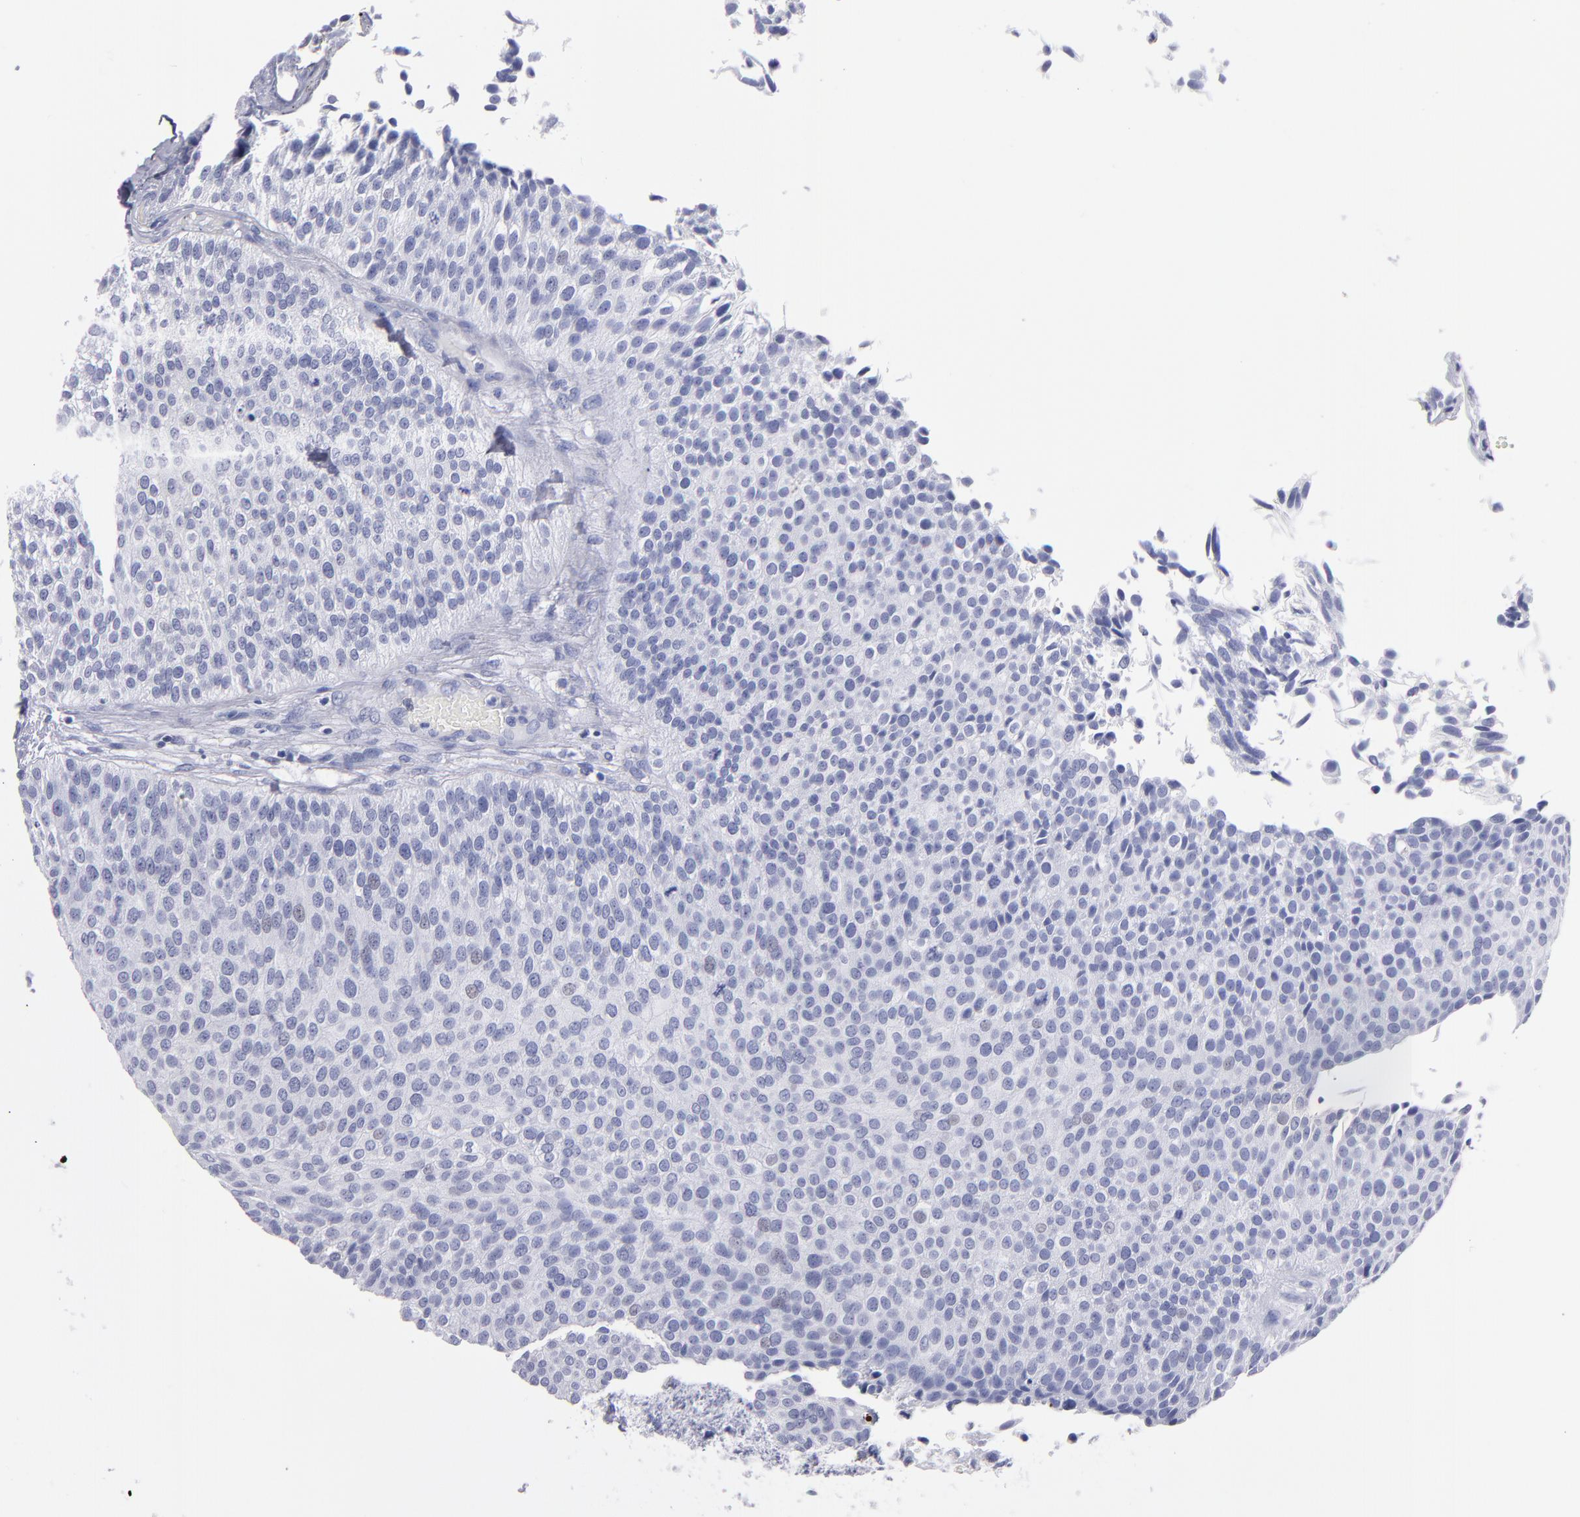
{"staining": {"intensity": "negative", "quantity": "none", "location": "none"}, "tissue": "urothelial cancer", "cell_type": "Tumor cells", "image_type": "cancer", "snomed": [{"axis": "morphology", "description": "Urothelial carcinoma, Low grade"}, {"axis": "topography", "description": "Urinary bladder"}], "caption": "Protein analysis of low-grade urothelial carcinoma reveals no significant positivity in tumor cells.", "gene": "MB", "patient": {"sex": "male", "age": 84}}